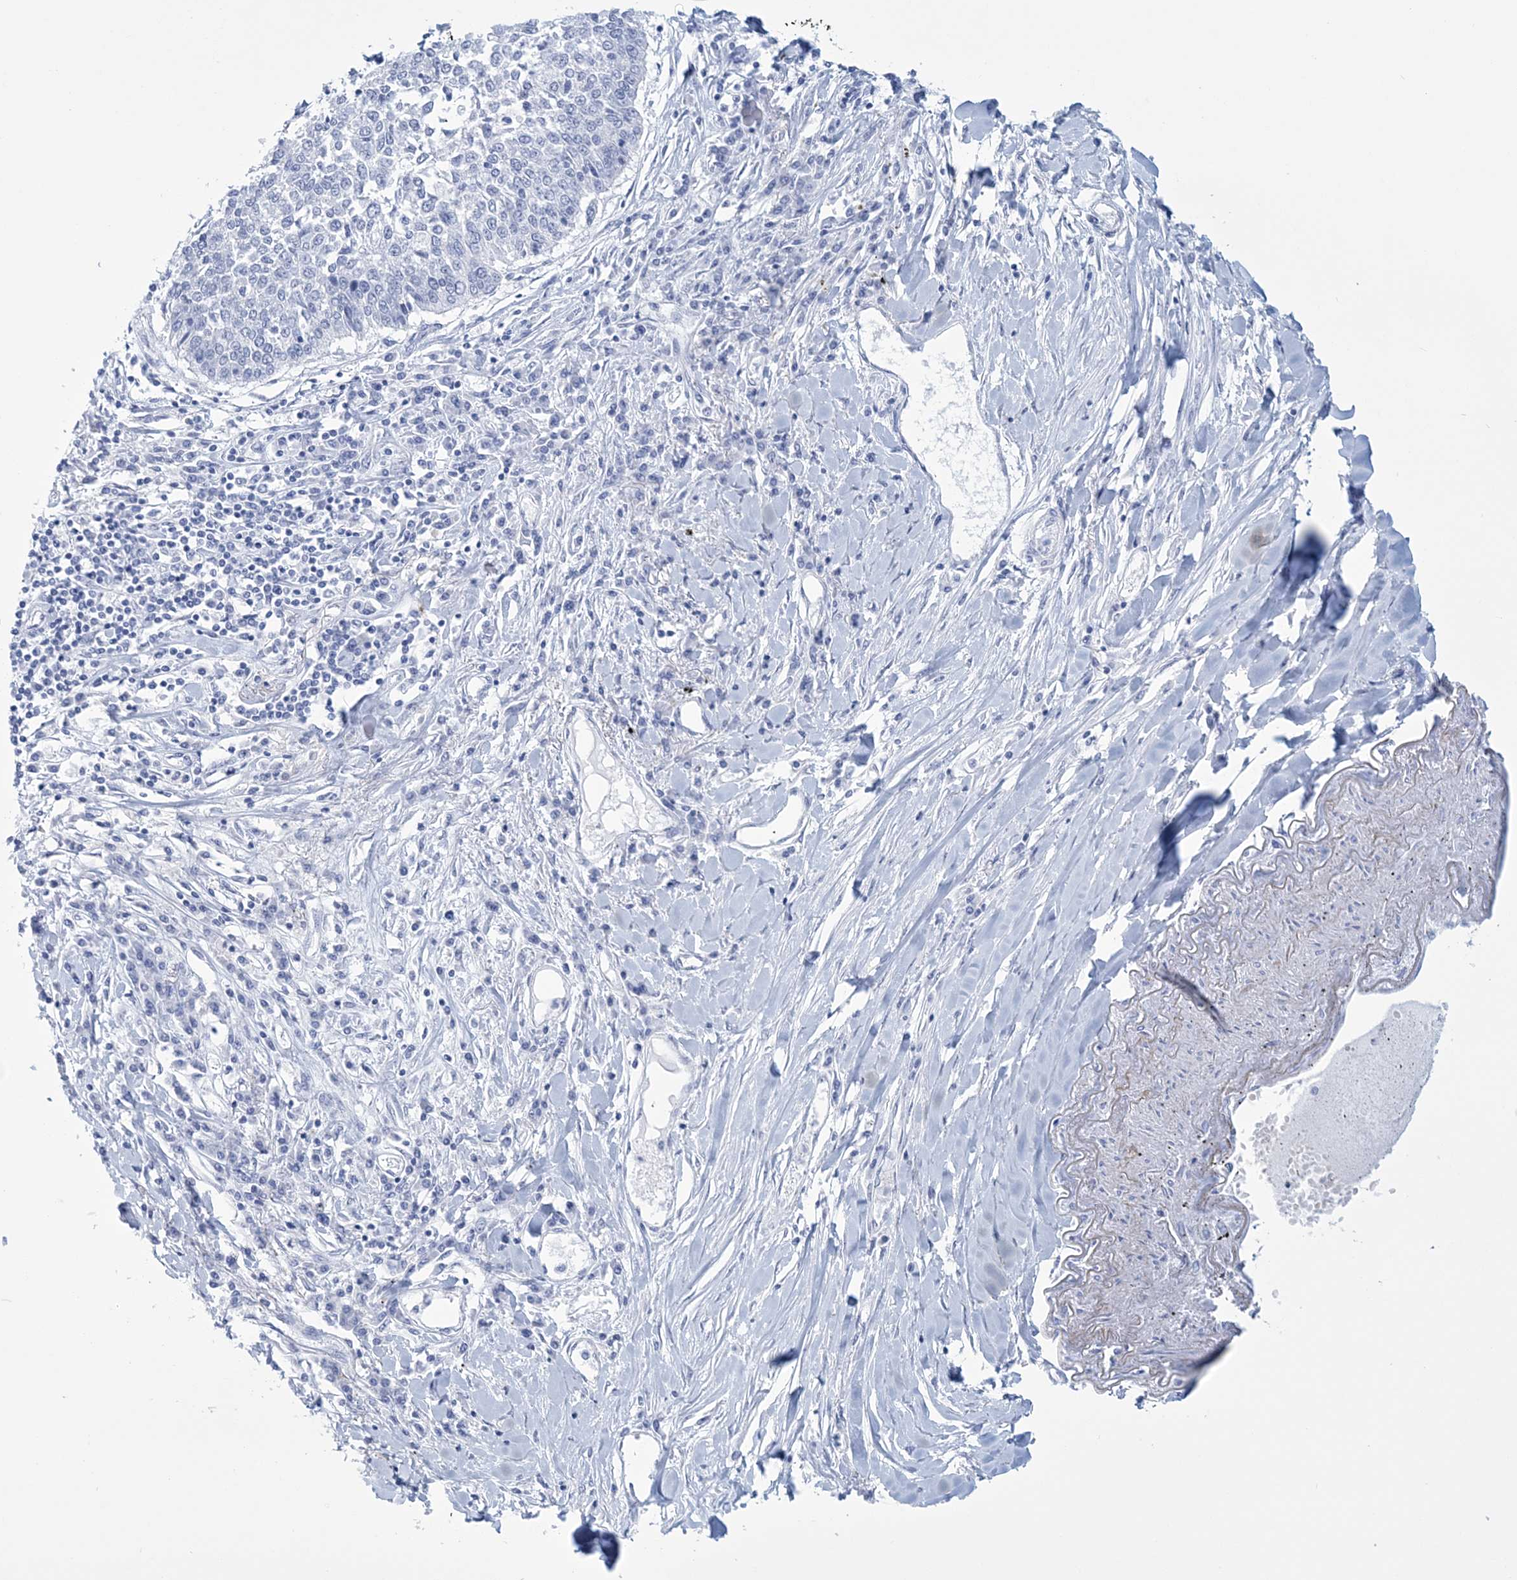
{"staining": {"intensity": "negative", "quantity": "none", "location": "none"}, "tissue": "lung cancer", "cell_type": "Tumor cells", "image_type": "cancer", "snomed": [{"axis": "morphology", "description": "Normal tissue, NOS"}, {"axis": "morphology", "description": "Squamous cell carcinoma, NOS"}, {"axis": "topography", "description": "Cartilage tissue"}, {"axis": "topography", "description": "Bronchus"}, {"axis": "topography", "description": "Lung"}, {"axis": "topography", "description": "Peripheral nerve tissue"}], "caption": "Tumor cells show no significant staining in lung squamous cell carcinoma.", "gene": "DPCD", "patient": {"sex": "female", "age": 49}}